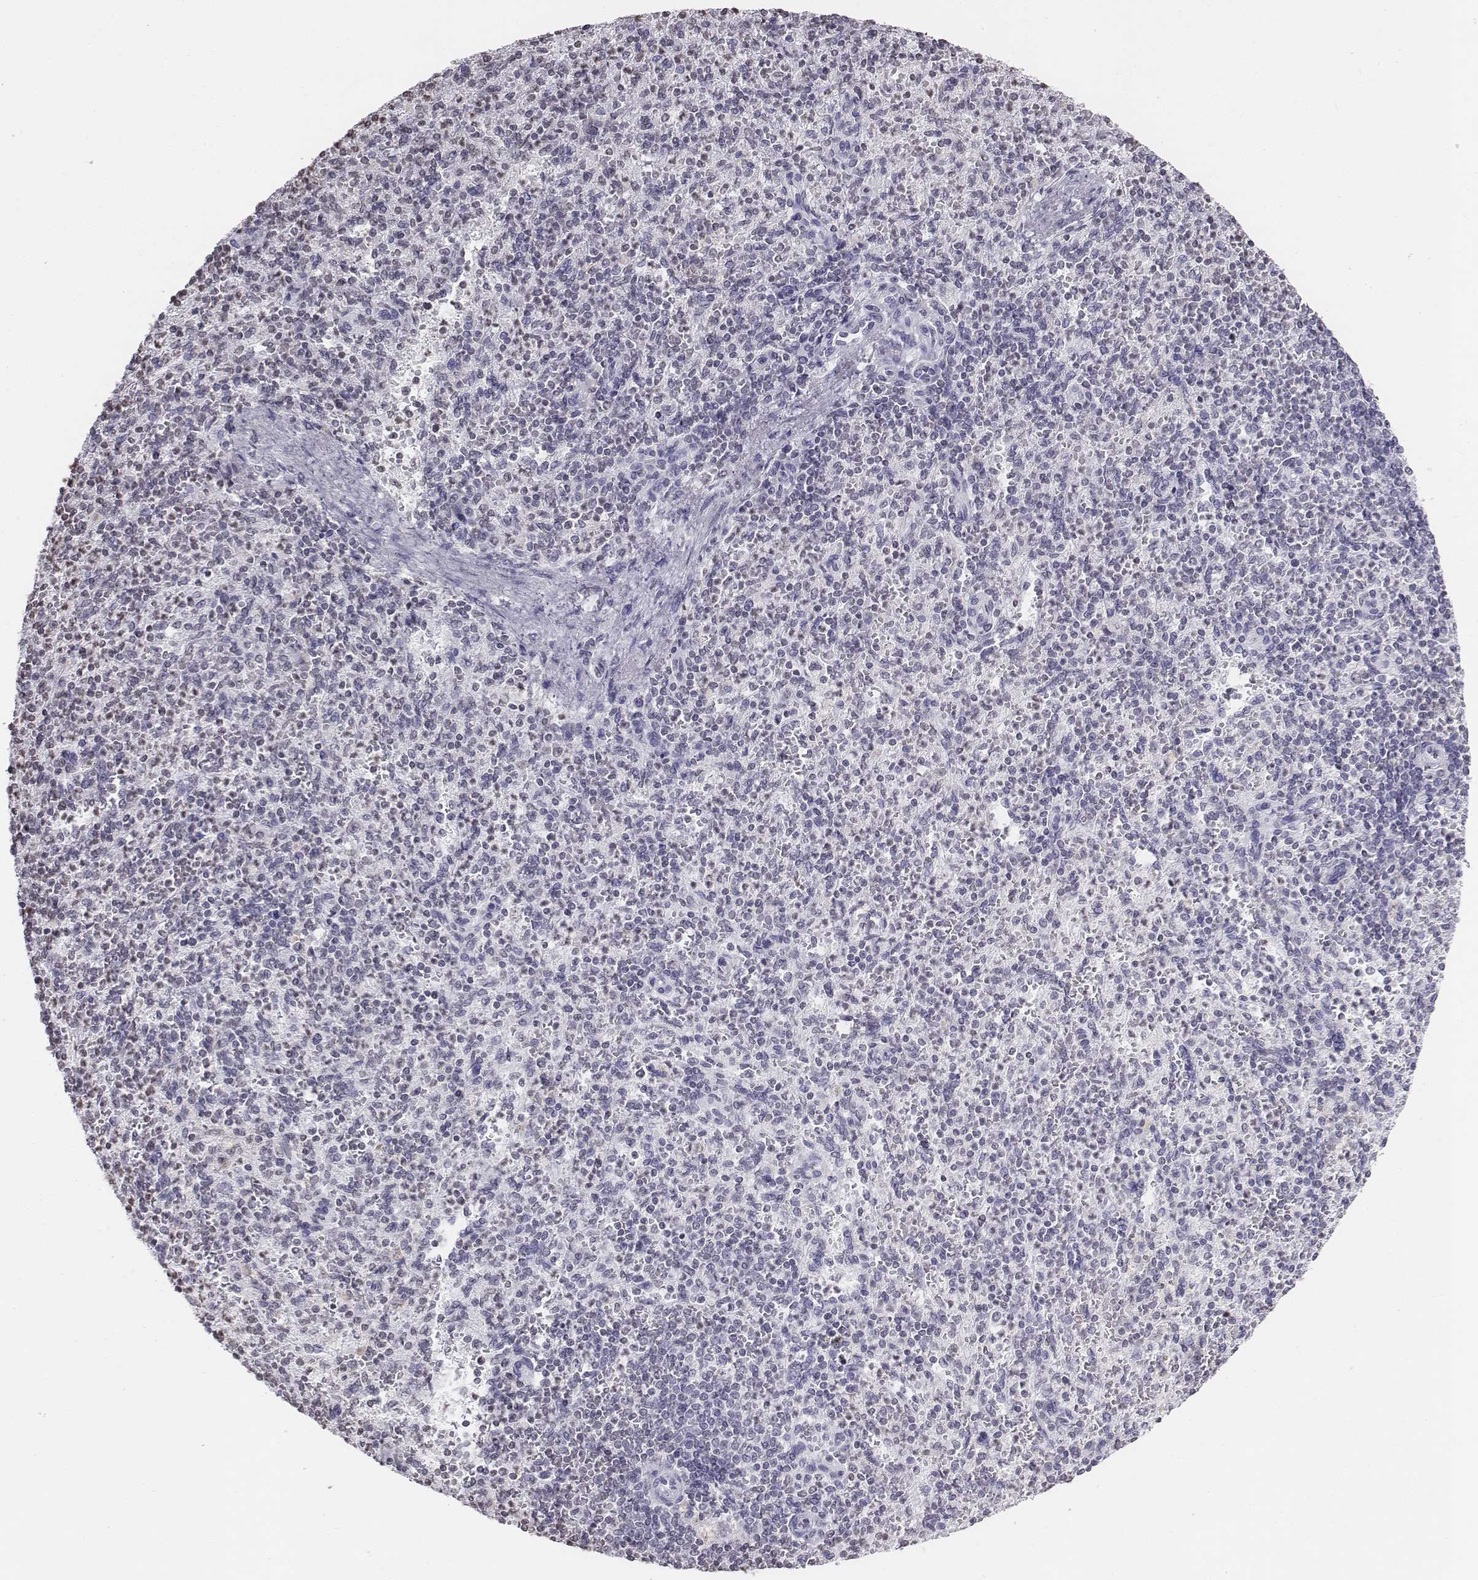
{"staining": {"intensity": "negative", "quantity": "none", "location": "none"}, "tissue": "spleen", "cell_type": "Cells in red pulp", "image_type": "normal", "snomed": [{"axis": "morphology", "description": "Normal tissue, NOS"}, {"axis": "topography", "description": "Spleen"}], "caption": "IHC photomicrograph of unremarkable spleen: spleen stained with DAB (3,3'-diaminobenzidine) reveals no significant protein expression in cells in red pulp. (Brightfield microscopy of DAB (3,3'-diaminobenzidine) immunohistochemistry (IHC) at high magnification).", "gene": "BARHL1", "patient": {"sex": "female", "age": 74}}